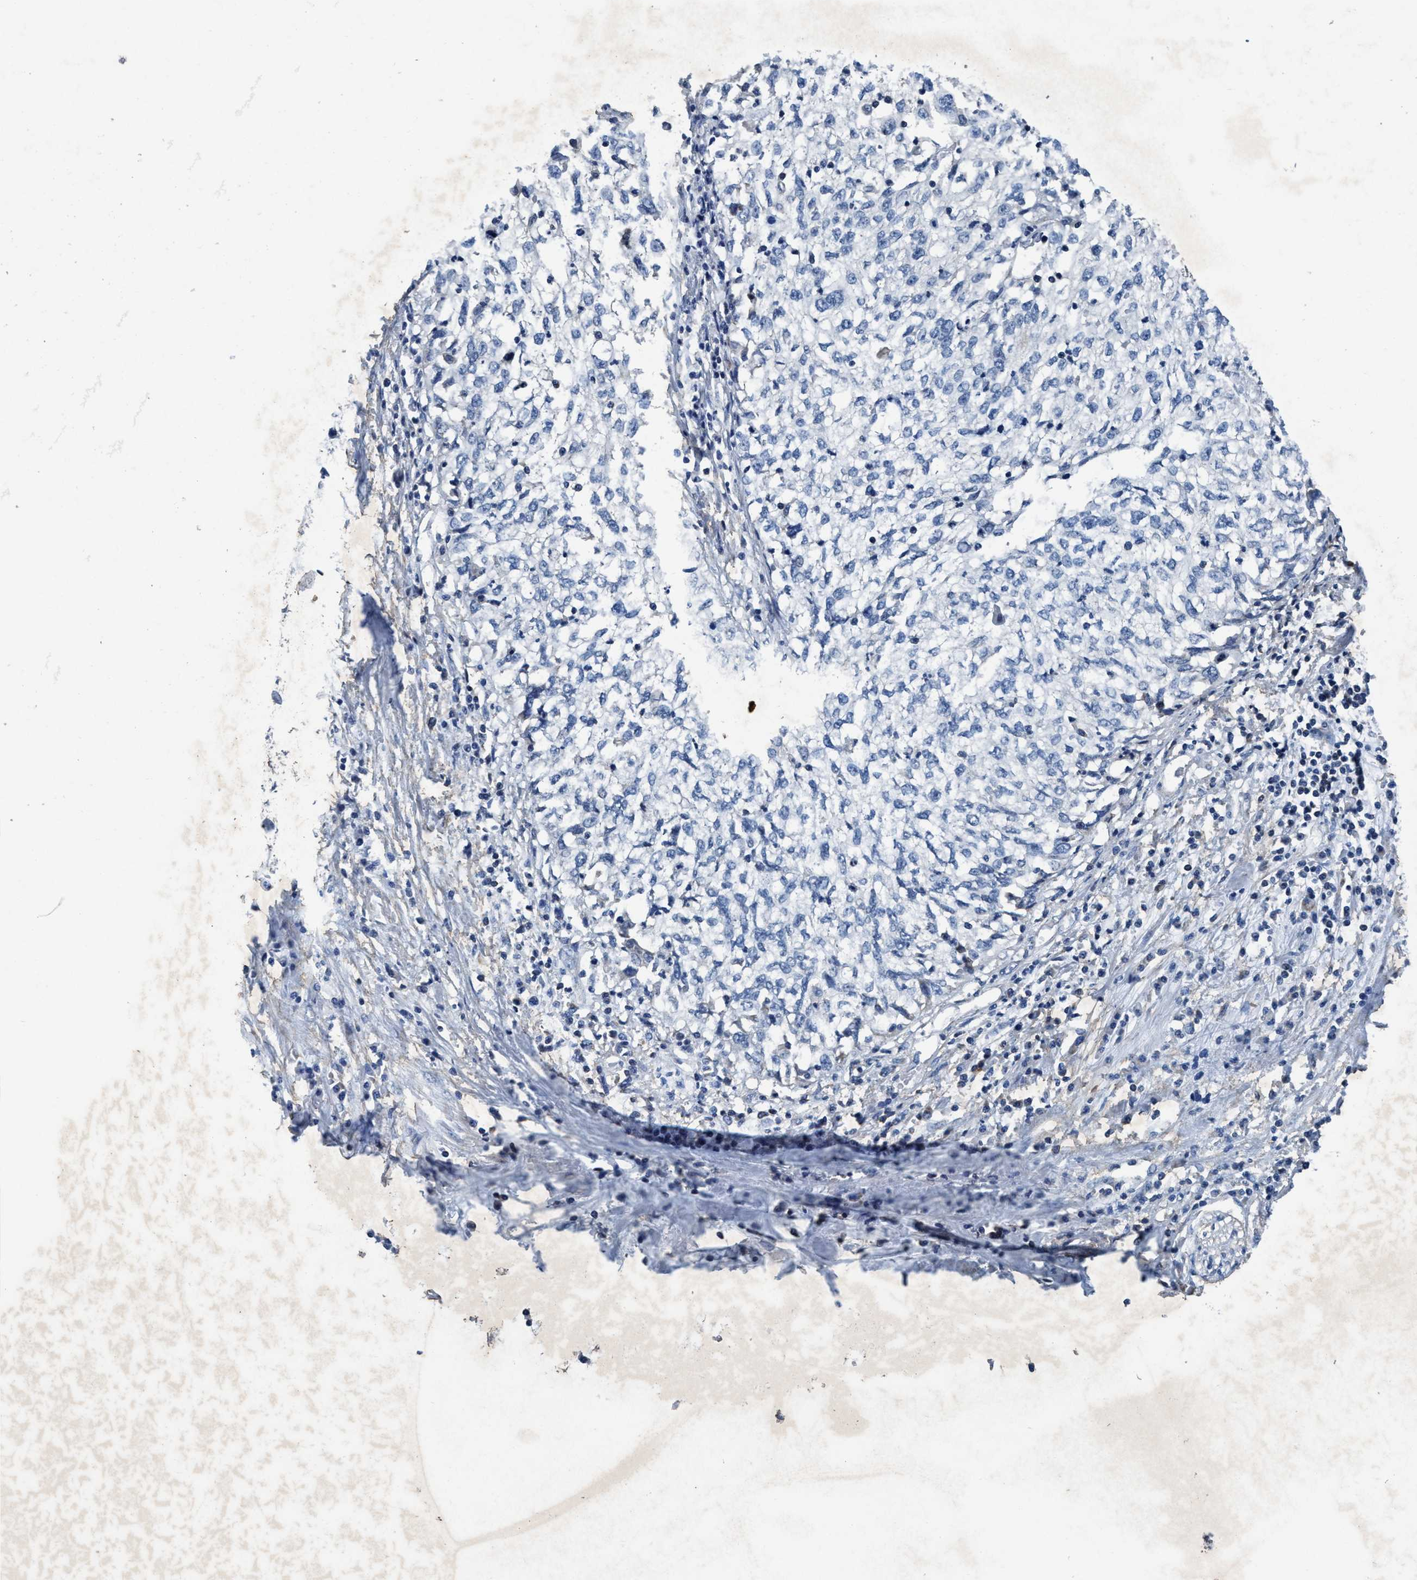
{"staining": {"intensity": "negative", "quantity": "none", "location": "none"}, "tissue": "cervical cancer", "cell_type": "Tumor cells", "image_type": "cancer", "snomed": [{"axis": "morphology", "description": "Squamous cell carcinoma, NOS"}, {"axis": "topography", "description": "Cervix"}], "caption": "Photomicrograph shows no significant protein expression in tumor cells of cervical cancer.", "gene": "ANKFN1", "patient": {"sex": "female", "age": 57}}